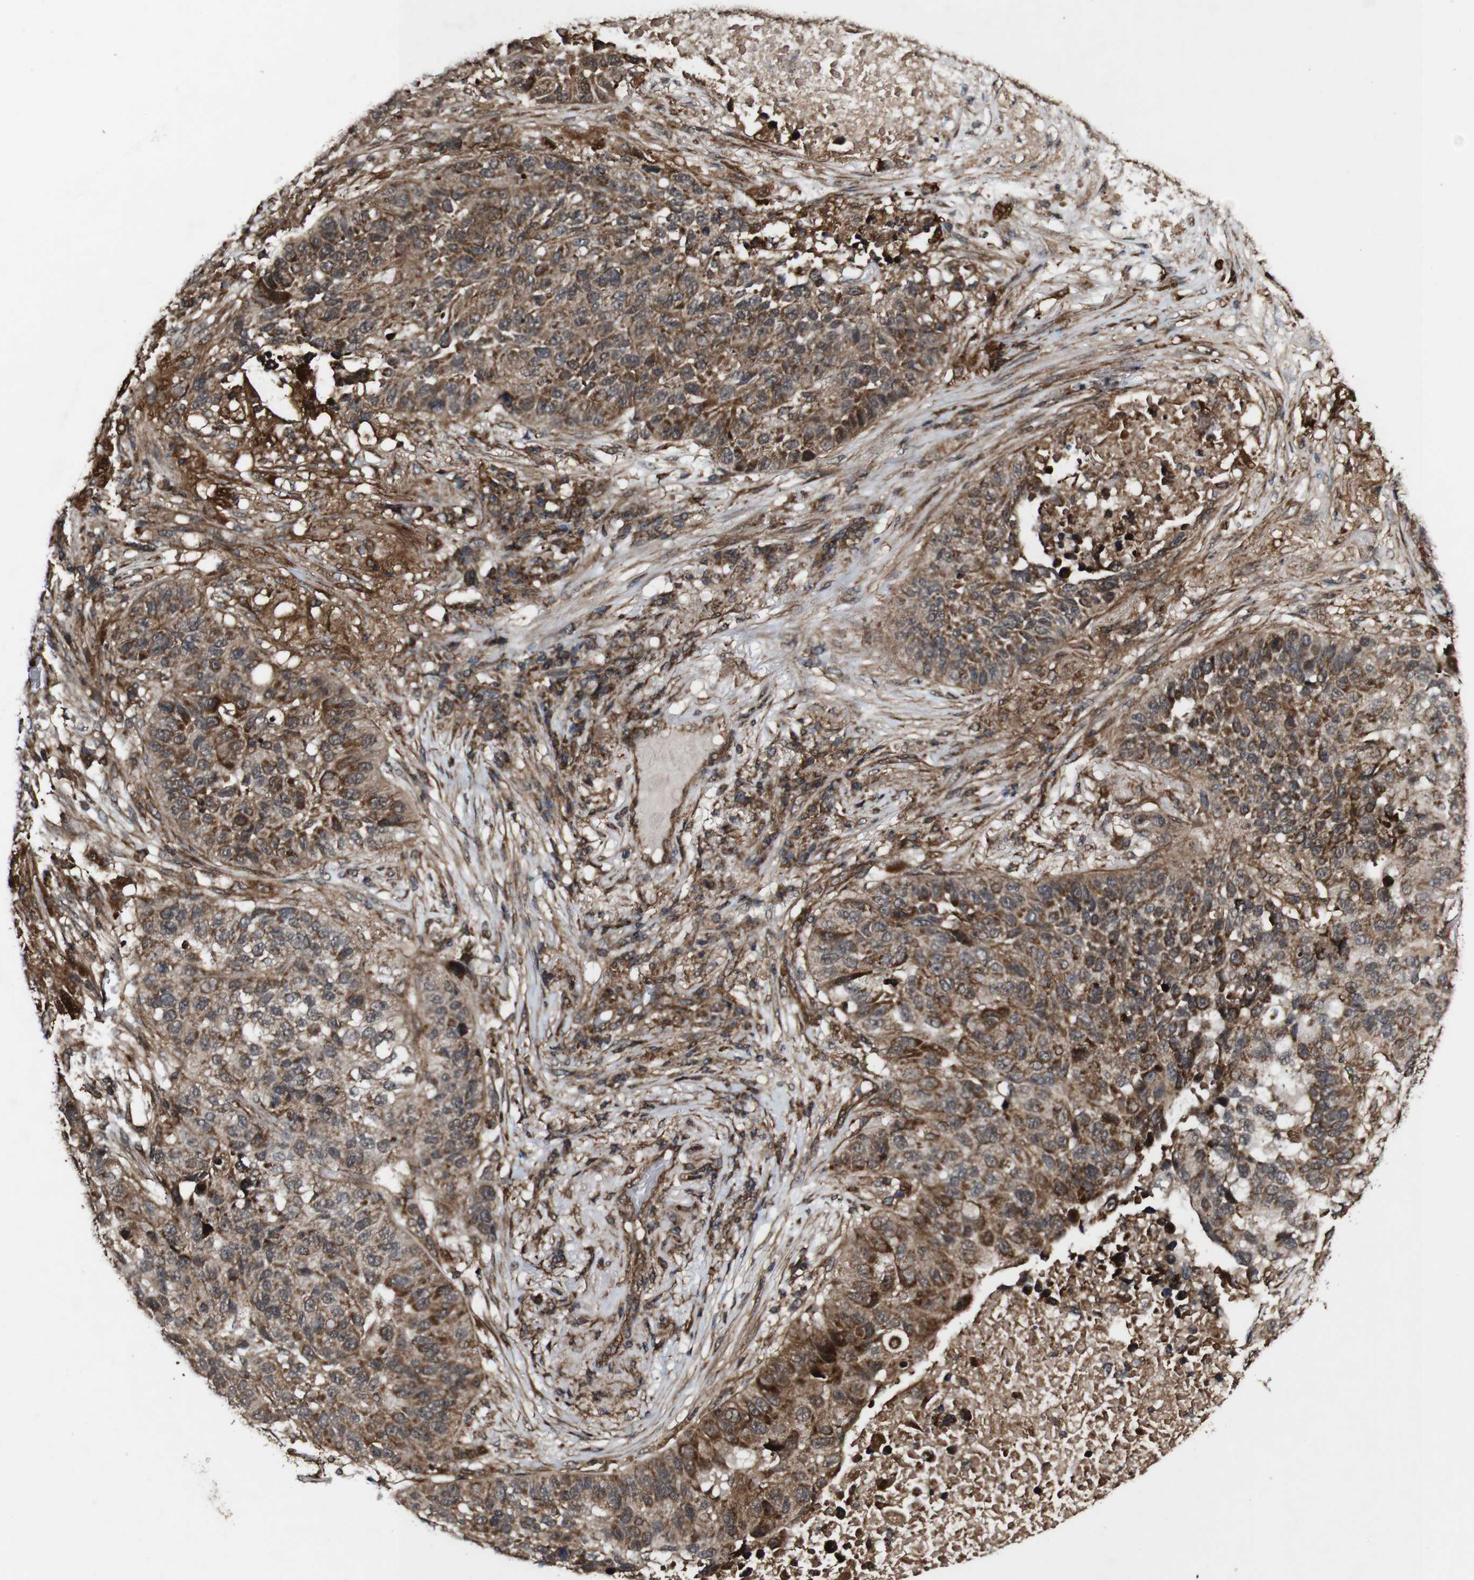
{"staining": {"intensity": "strong", "quantity": "25%-75%", "location": "cytoplasmic/membranous"}, "tissue": "lung cancer", "cell_type": "Tumor cells", "image_type": "cancer", "snomed": [{"axis": "morphology", "description": "Adenocarcinoma, NOS"}, {"axis": "topography", "description": "Lung"}], "caption": "A high amount of strong cytoplasmic/membranous positivity is appreciated in approximately 25%-75% of tumor cells in lung cancer tissue. (IHC, brightfield microscopy, high magnification).", "gene": "BTN3A3", "patient": {"sex": "male", "age": 60}}